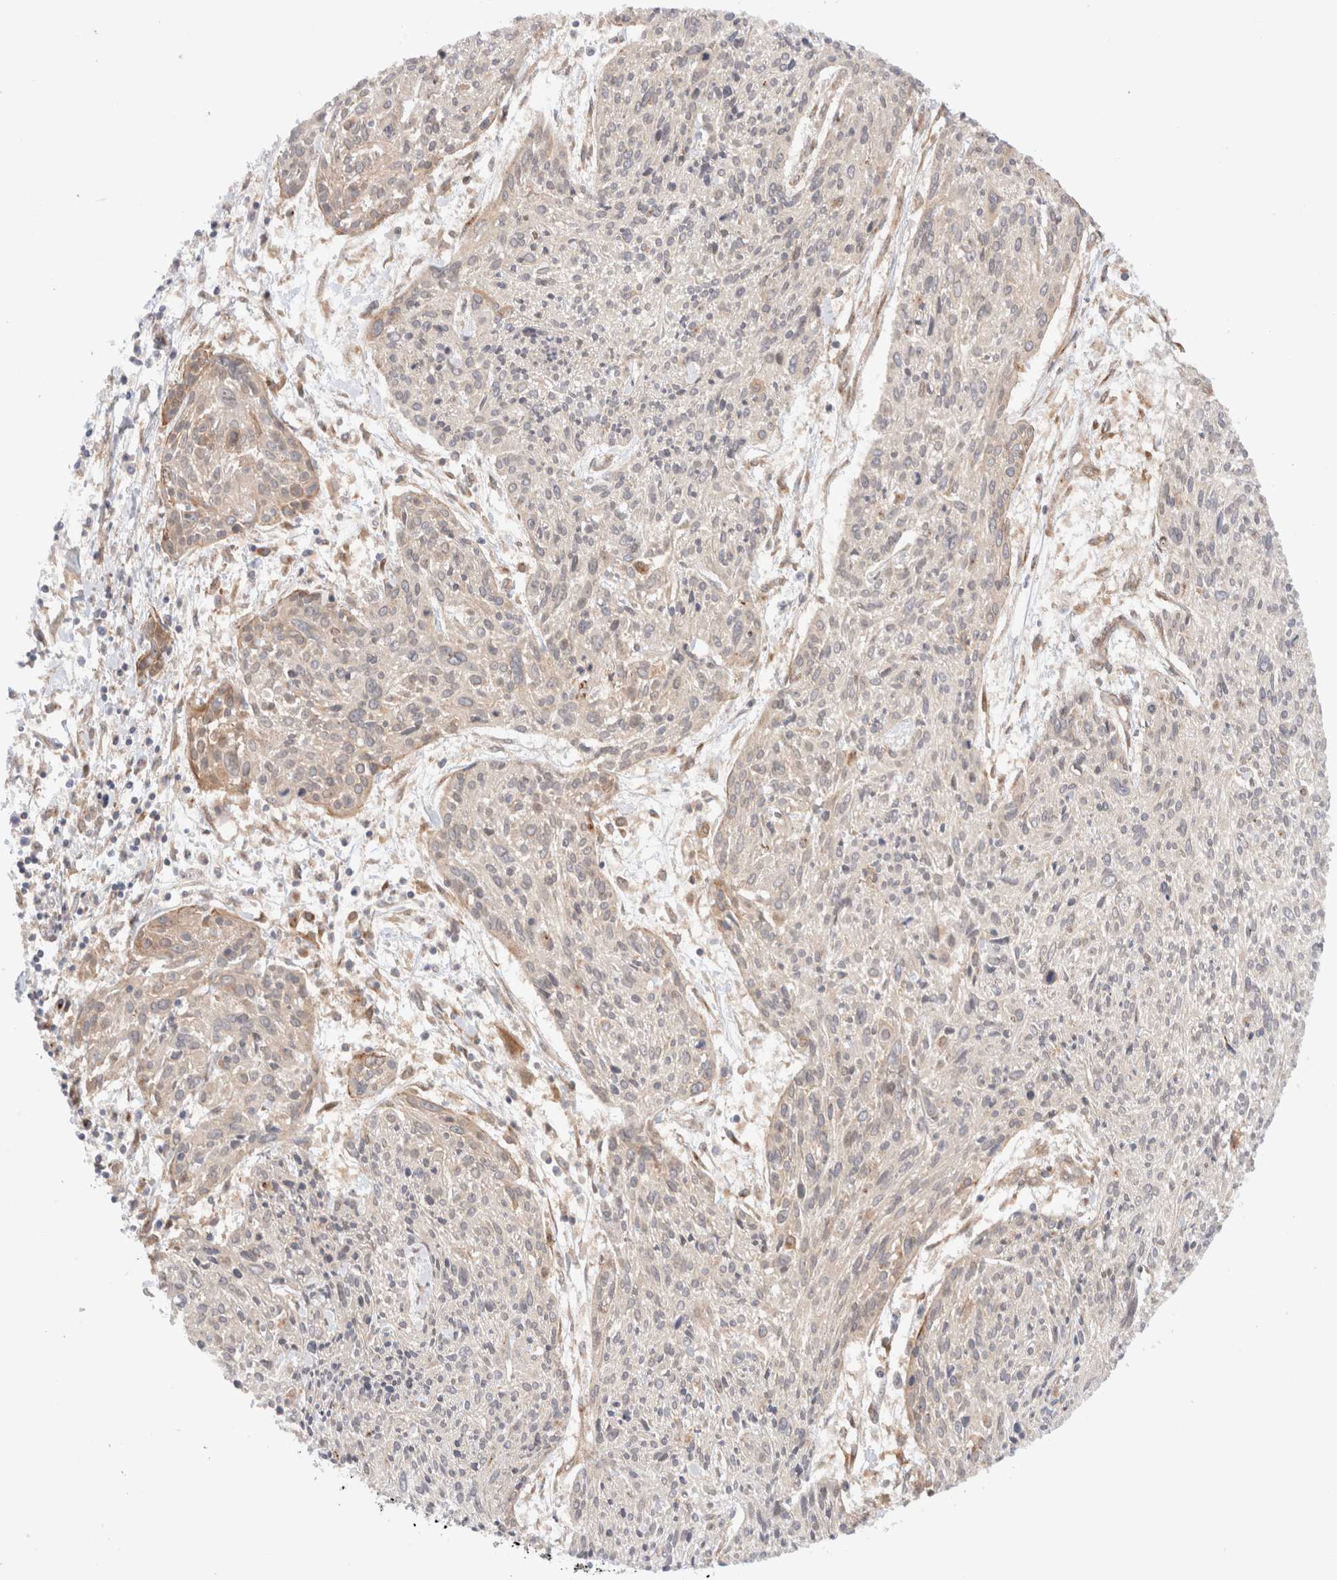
{"staining": {"intensity": "weak", "quantity": "25%-75%", "location": "cytoplasmic/membranous"}, "tissue": "cervical cancer", "cell_type": "Tumor cells", "image_type": "cancer", "snomed": [{"axis": "morphology", "description": "Squamous cell carcinoma, NOS"}, {"axis": "topography", "description": "Cervix"}], "caption": "Cervical cancer (squamous cell carcinoma) tissue exhibits weak cytoplasmic/membranous positivity in about 25%-75% of tumor cells, visualized by immunohistochemistry.", "gene": "GCN1", "patient": {"sex": "female", "age": 51}}